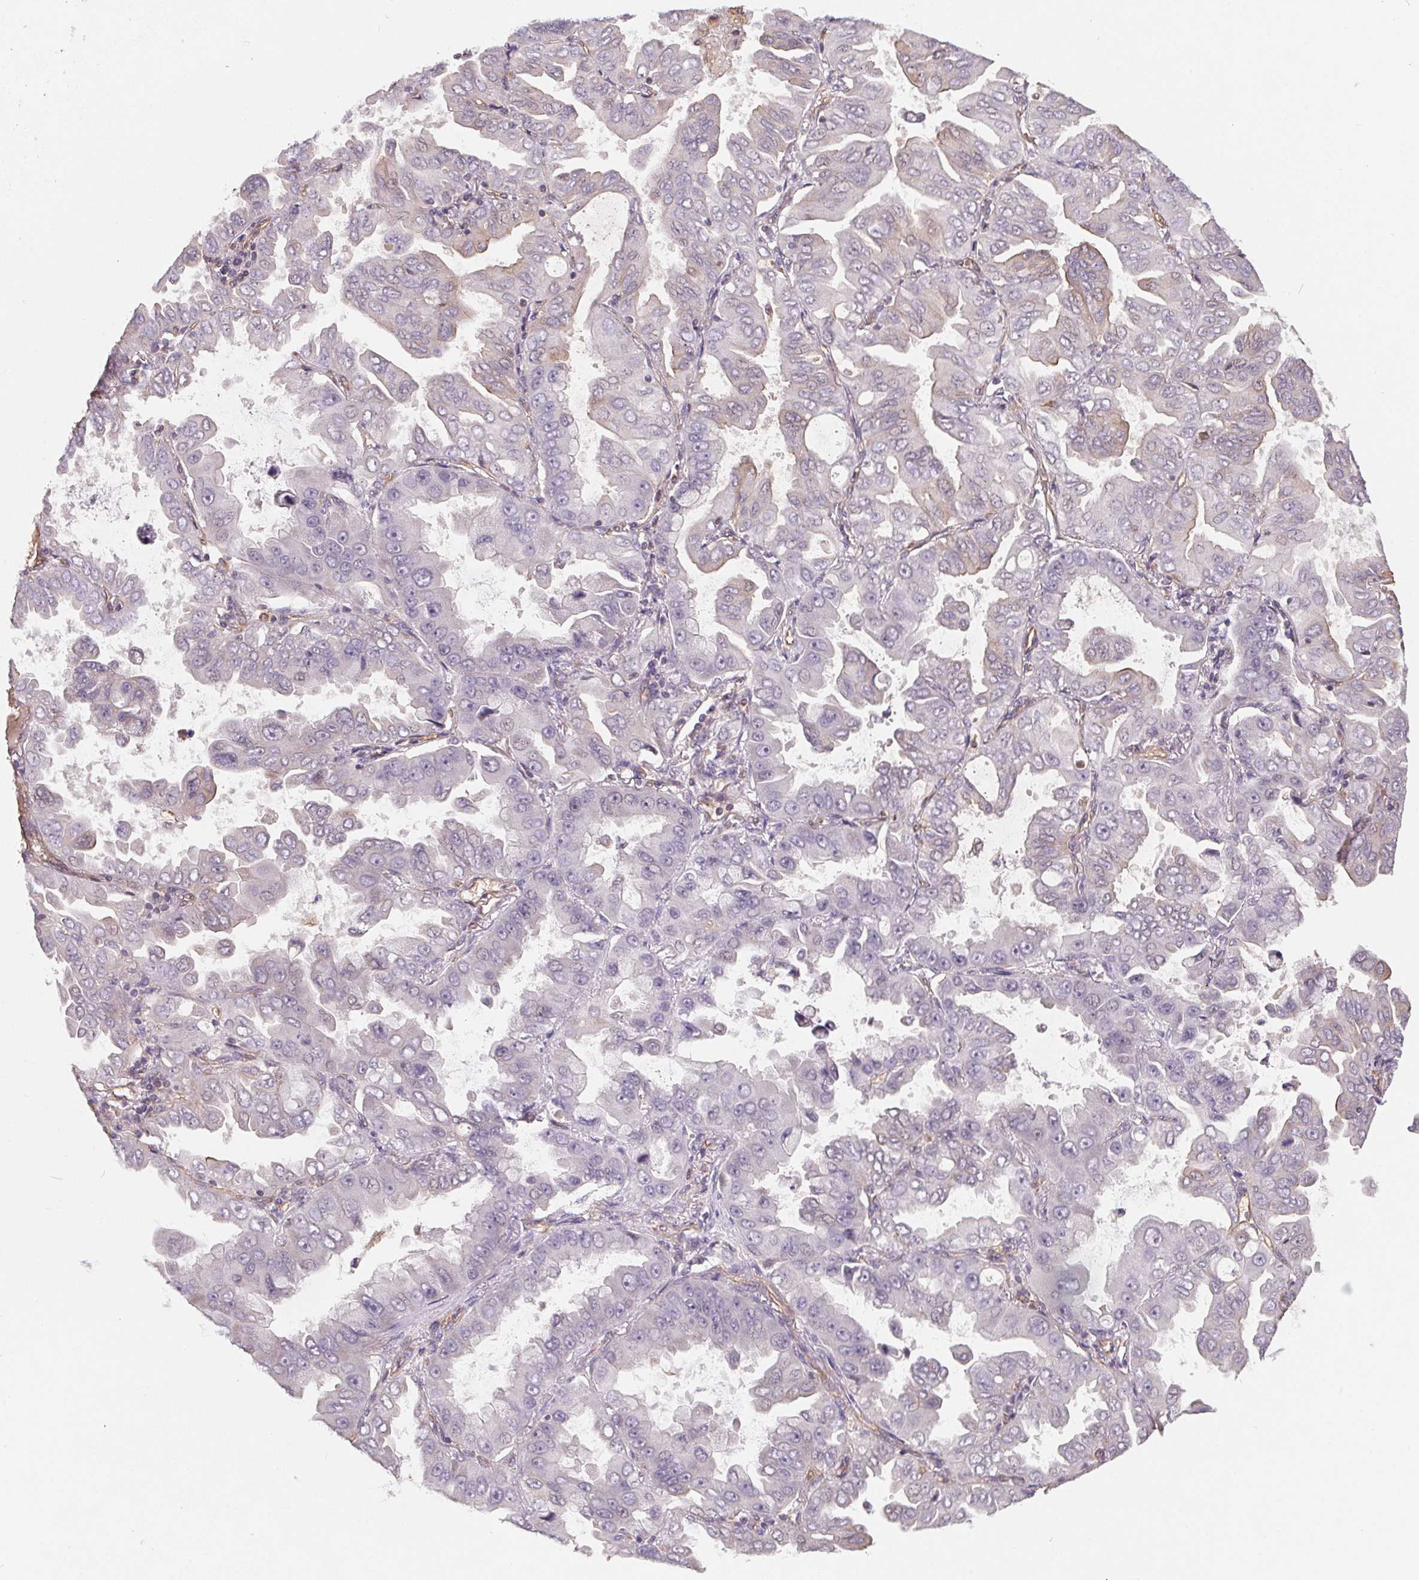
{"staining": {"intensity": "negative", "quantity": "none", "location": "none"}, "tissue": "lung cancer", "cell_type": "Tumor cells", "image_type": "cancer", "snomed": [{"axis": "morphology", "description": "Adenocarcinoma, NOS"}, {"axis": "topography", "description": "Lung"}], "caption": "DAB immunohistochemical staining of lung cancer (adenocarcinoma) demonstrates no significant expression in tumor cells. (Immunohistochemistry (ihc), brightfield microscopy, high magnification).", "gene": "TBKBP1", "patient": {"sex": "male", "age": 64}}